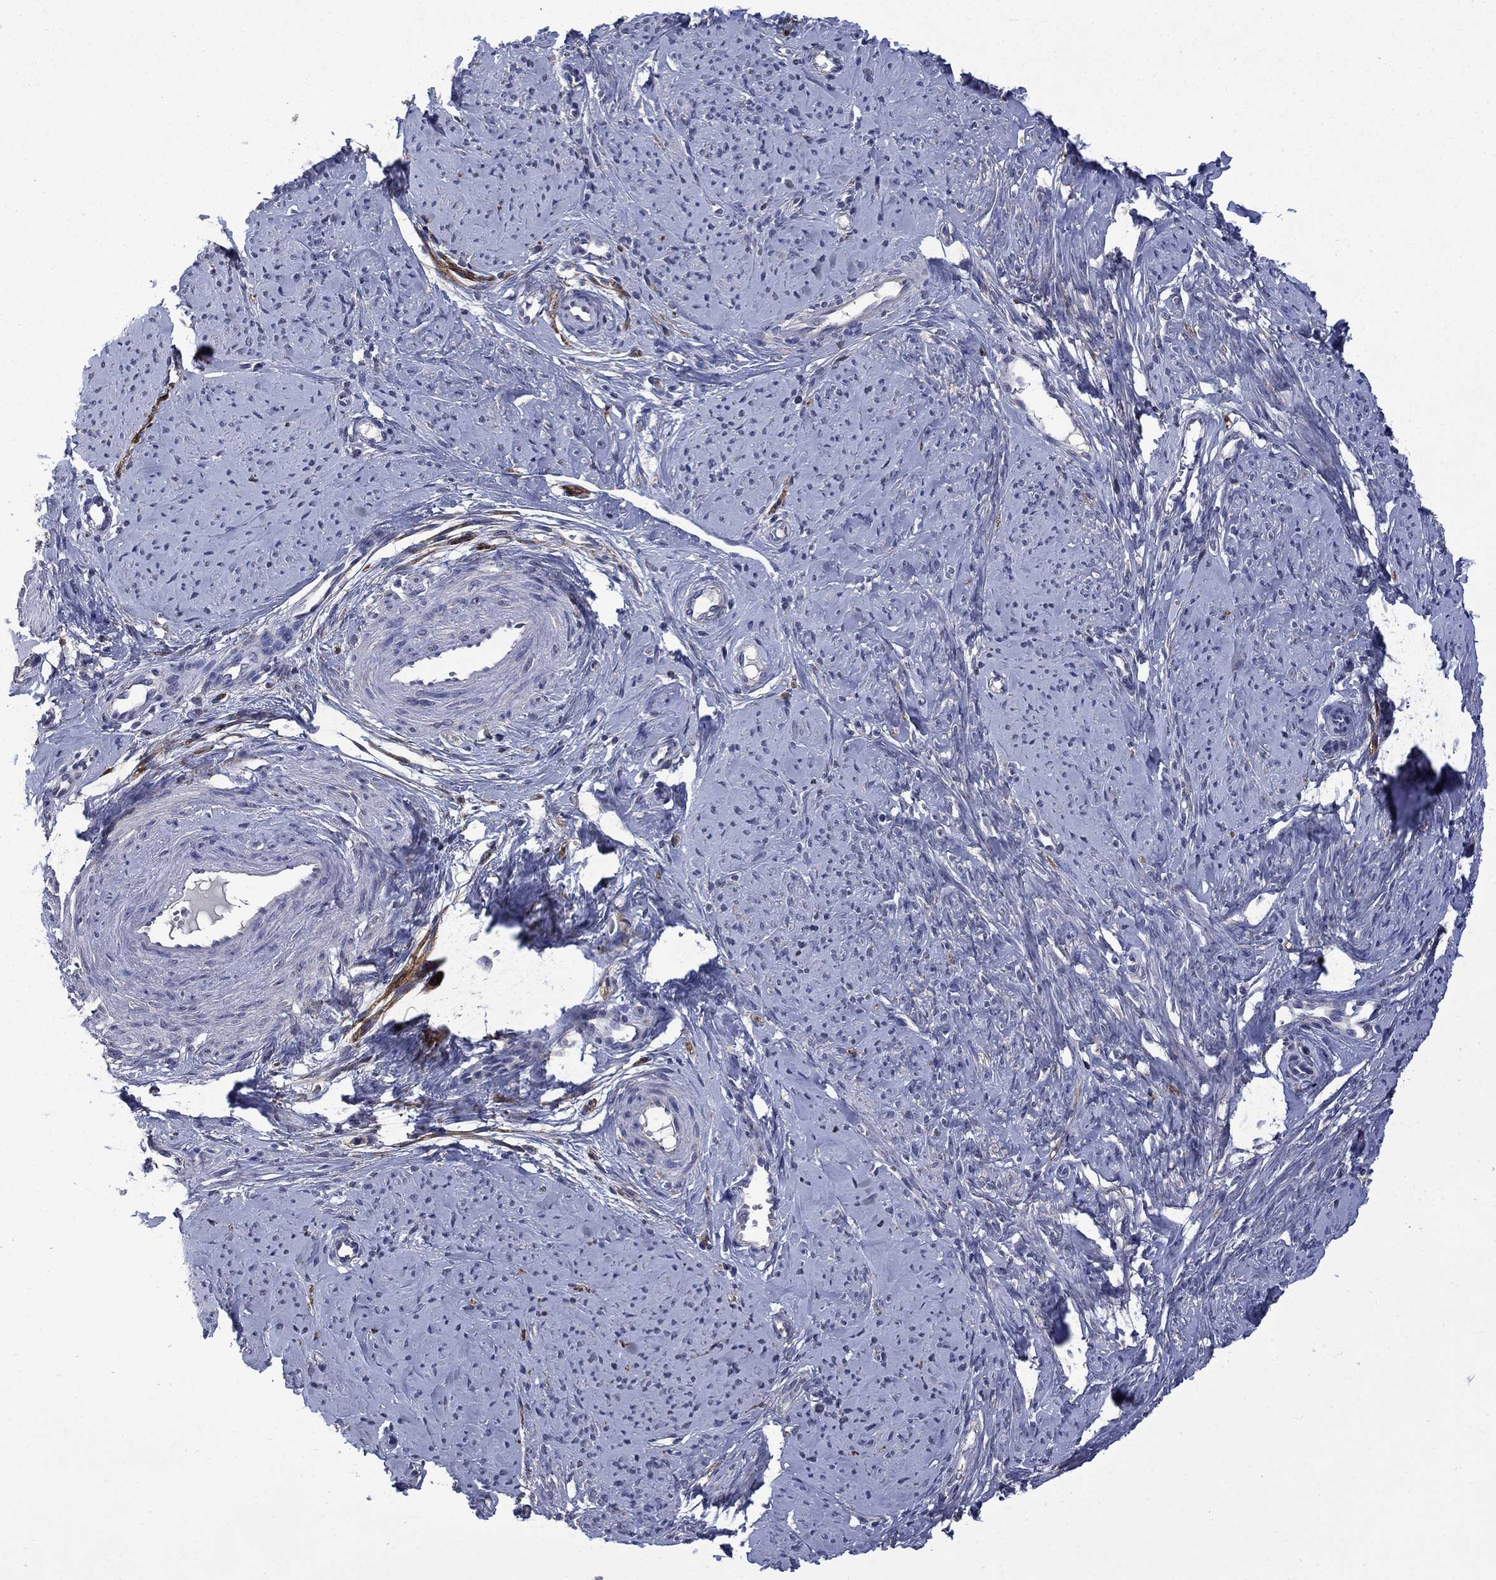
{"staining": {"intensity": "negative", "quantity": "none", "location": "none"}, "tissue": "smooth muscle", "cell_type": "Smooth muscle cells", "image_type": "normal", "snomed": [{"axis": "morphology", "description": "Normal tissue, NOS"}, {"axis": "topography", "description": "Smooth muscle"}], "caption": "Micrograph shows no significant protein staining in smooth muscle cells of benign smooth muscle.", "gene": "HSPA12A", "patient": {"sex": "female", "age": 48}}